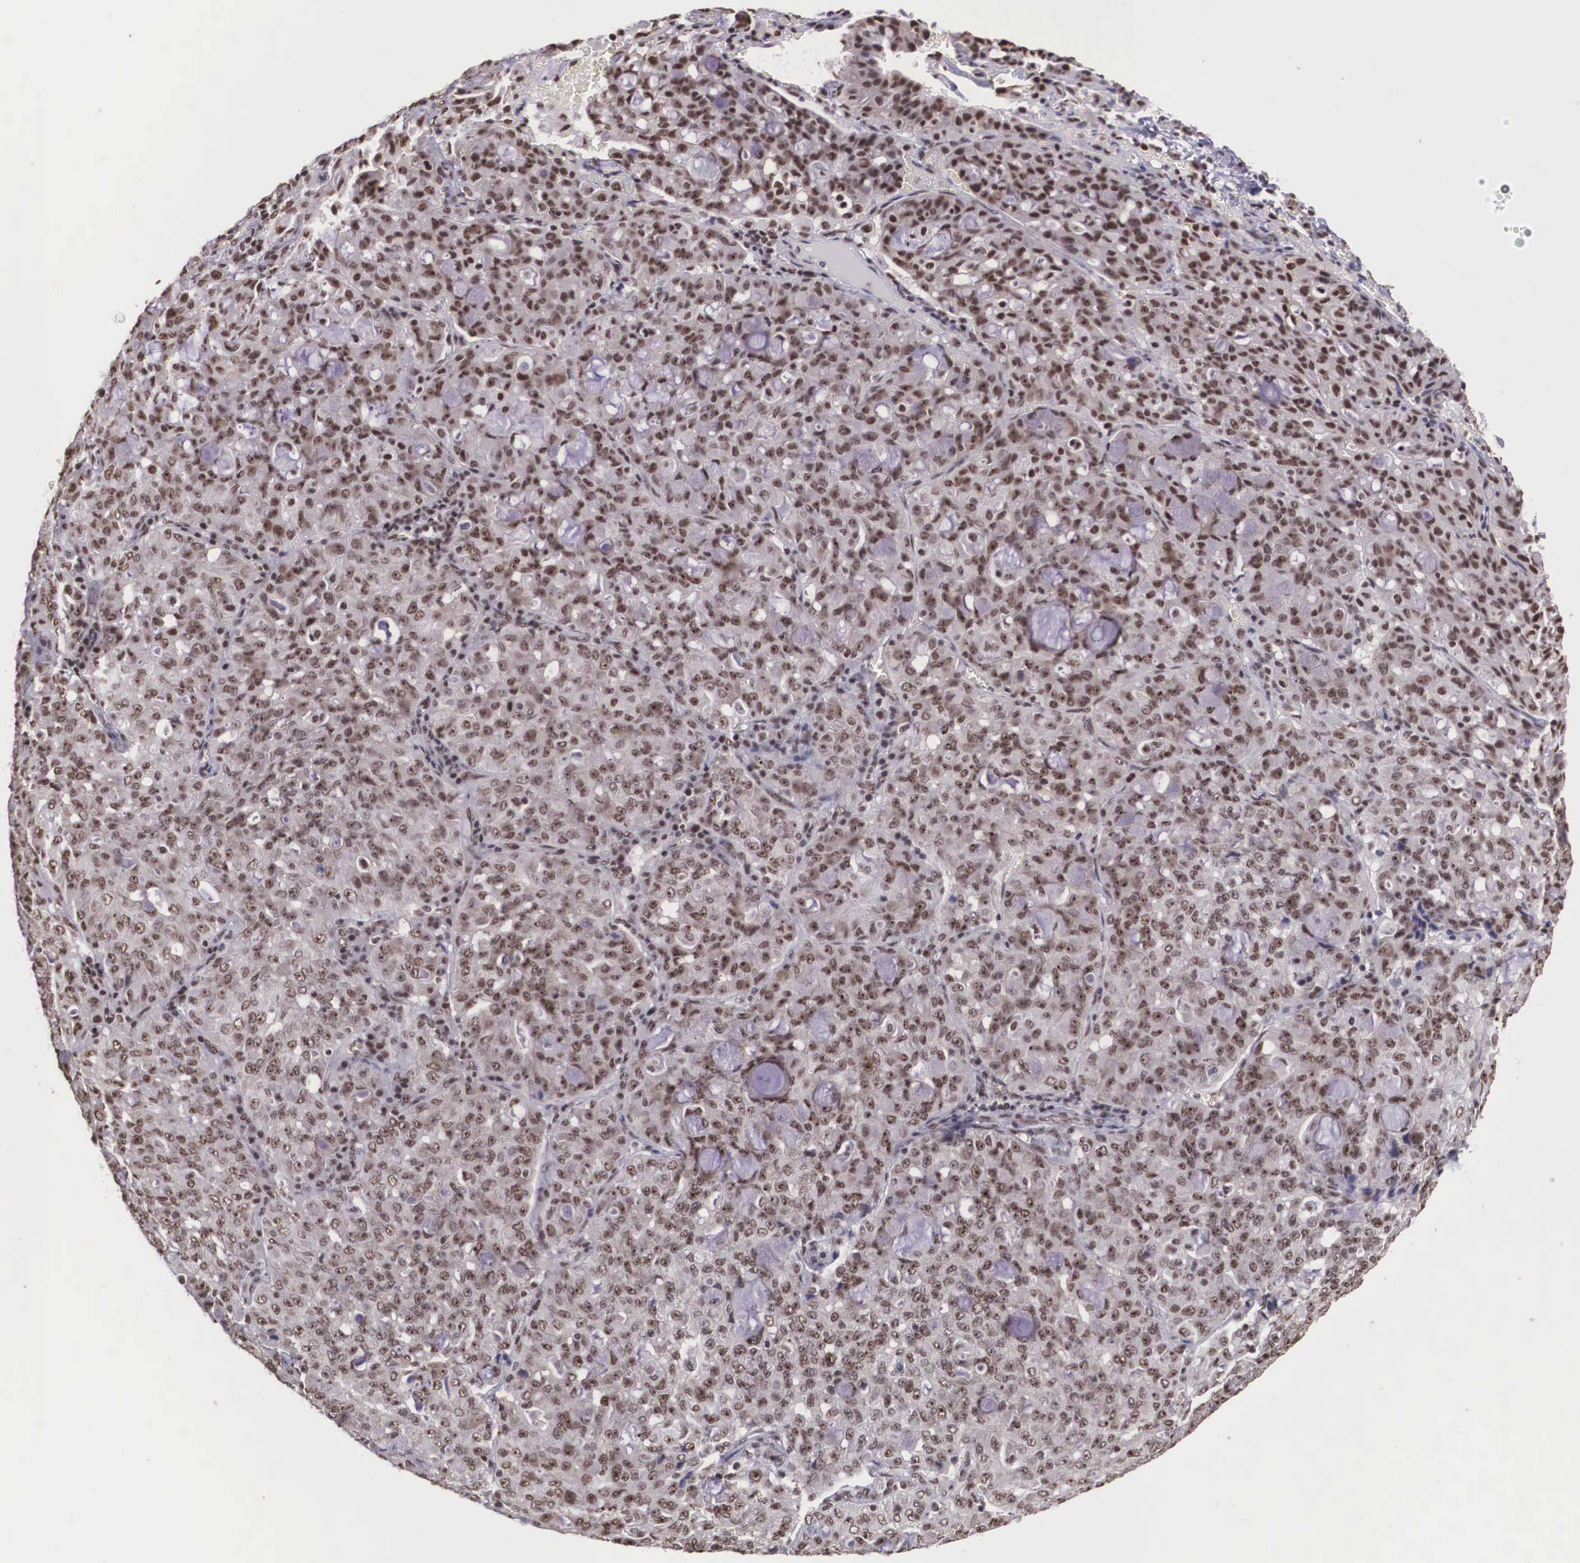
{"staining": {"intensity": "moderate", "quantity": ">75%", "location": "cytoplasmic/membranous,nuclear"}, "tissue": "lung cancer", "cell_type": "Tumor cells", "image_type": "cancer", "snomed": [{"axis": "morphology", "description": "Adenocarcinoma, NOS"}, {"axis": "topography", "description": "Lung"}], "caption": "Immunohistochemistry (DAB (3,3'-diaminobenzidine)) staining of human adenocarcinoma (lung) exhibits moderate cytoplasmic/membranous and nuclear protein expression in approximately >75% of tumor cells.", "gene": "POLR2F", "patient": {"sex": "female", "age": 44}}